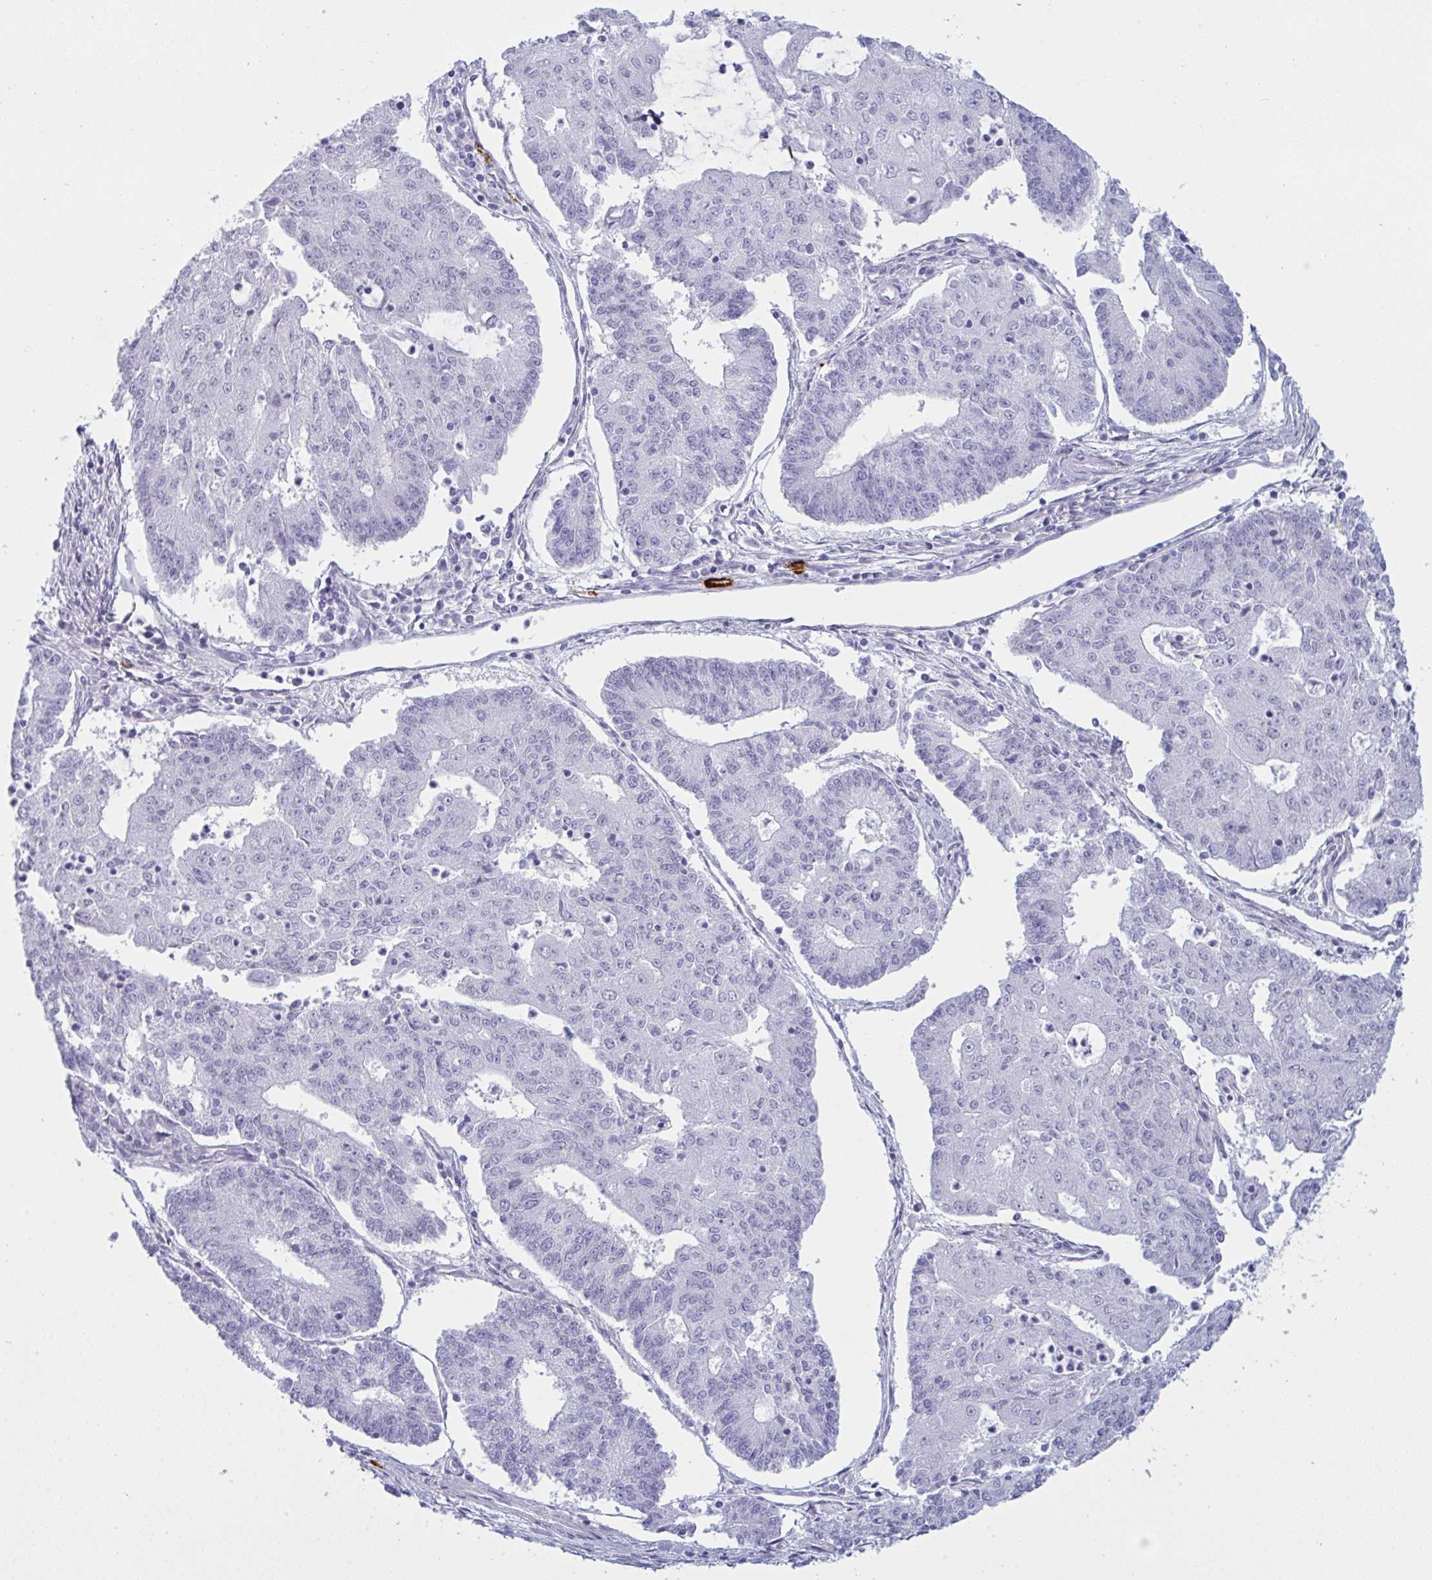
{"staining": {"intensity": "negative", "quantity": "none", "location": "none"}, "tissue": "endometrial cancer", "cell_type": "Tumor cells", "image_type": "cancer", "snomed": [{"axis": "morphology", "description": "Adenocarcinoma, NOS"}, {"axis": "topography", "description": "Endometrium"}], "caption": "Tumor cells show no significant protein positivity in endometrial cancer.", "gene": "ZNF684", "patient": {"sex": "female", "age": 56}}